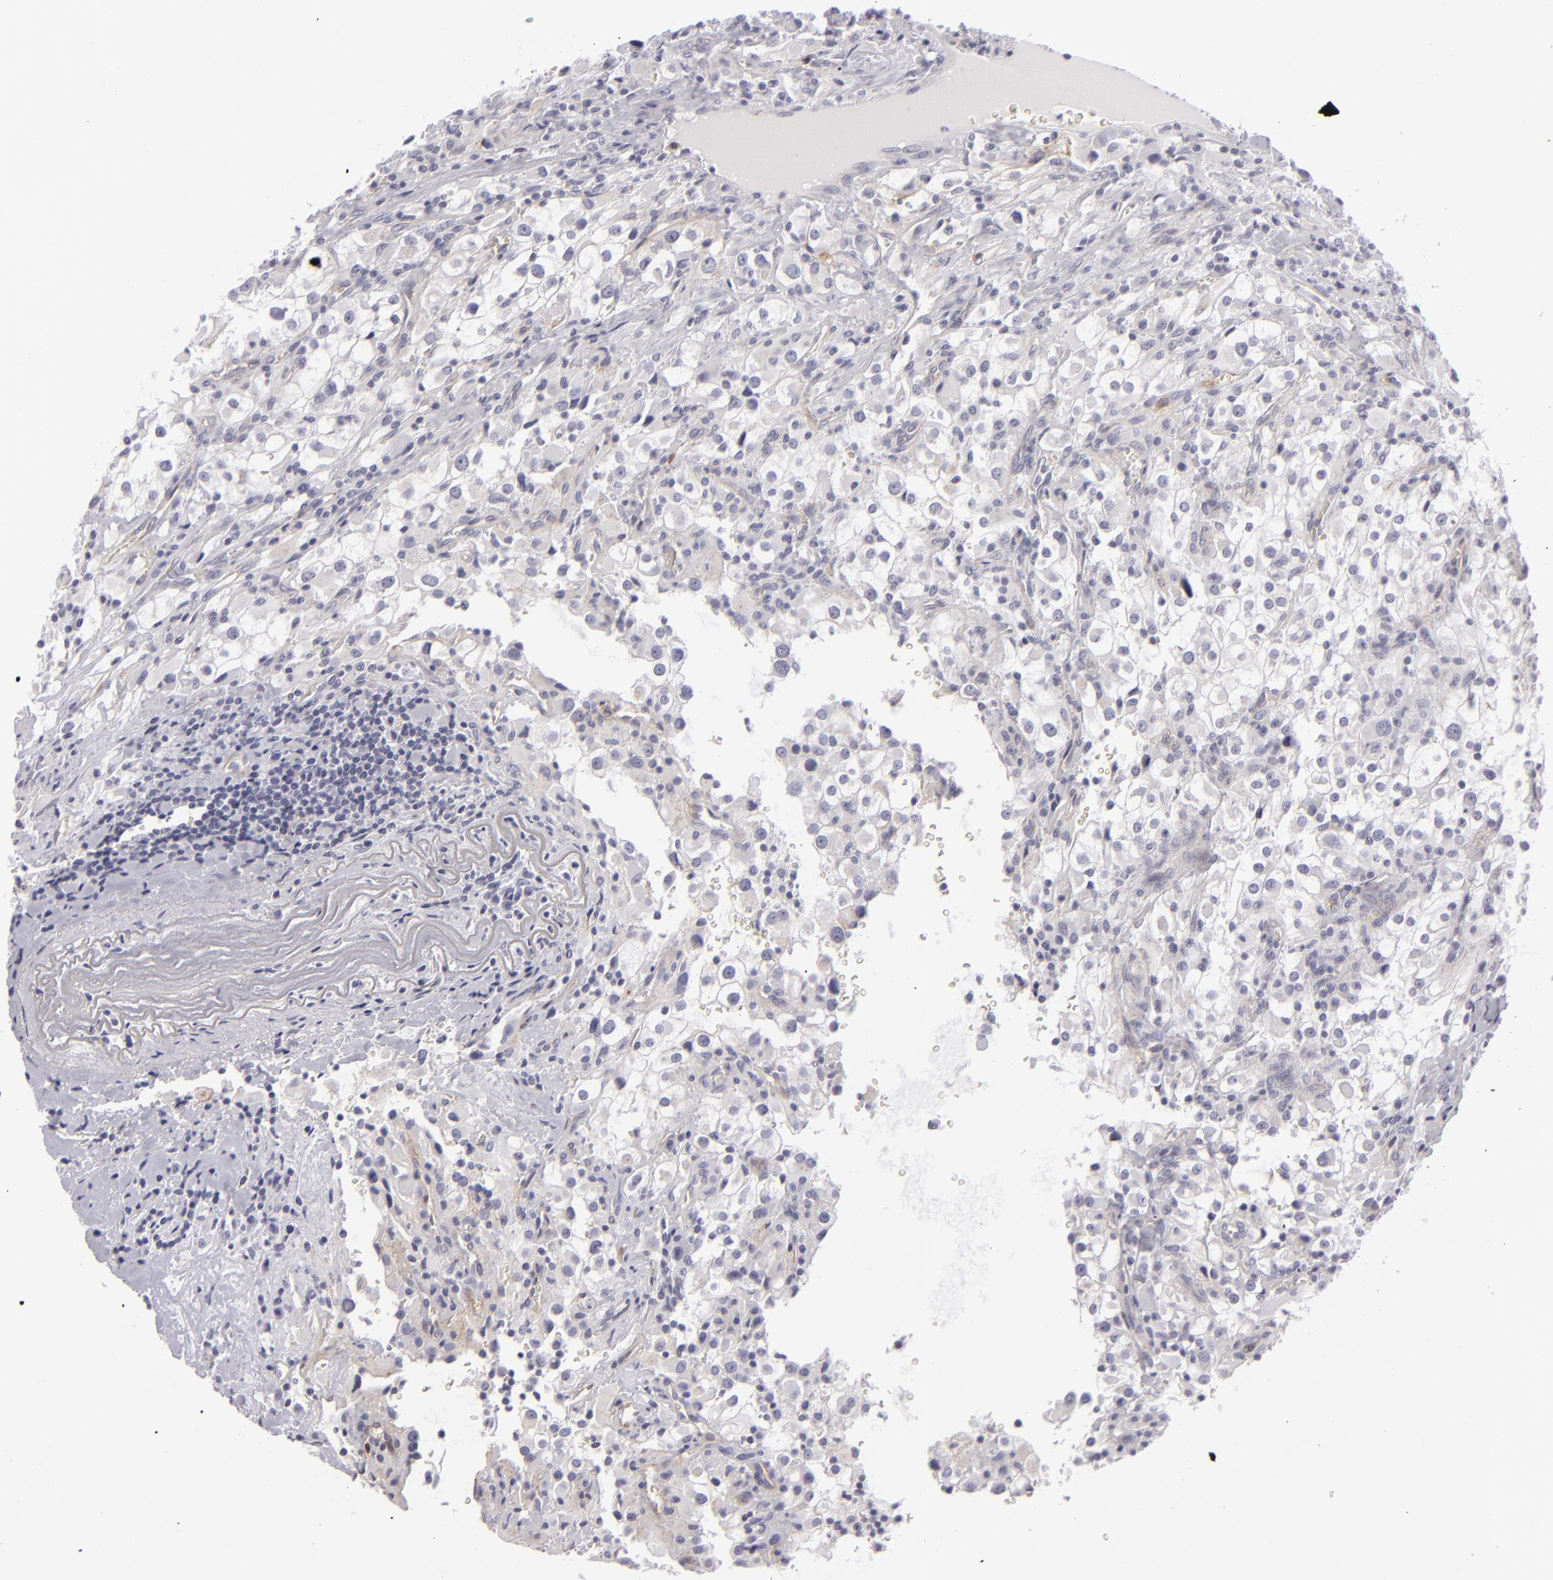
{"staining": {"intensity": "negative", "quantity": "none", "location": "none"}, "tissue": "renal cancer", "cell_type": "Tumor cells", "image_type": "cancer", "snomed": [{"axis": "morphology", "description": "Adenocarcinoma, NOS"}, {"axis": "topography", "description": "Kidney"}], "caption": "This is an IHC histopathology image of human renal adenocarcinoma. There is no expression in tumor cells.", "gene": "JUP", "patient": {"sex": "female", "age": 52}}